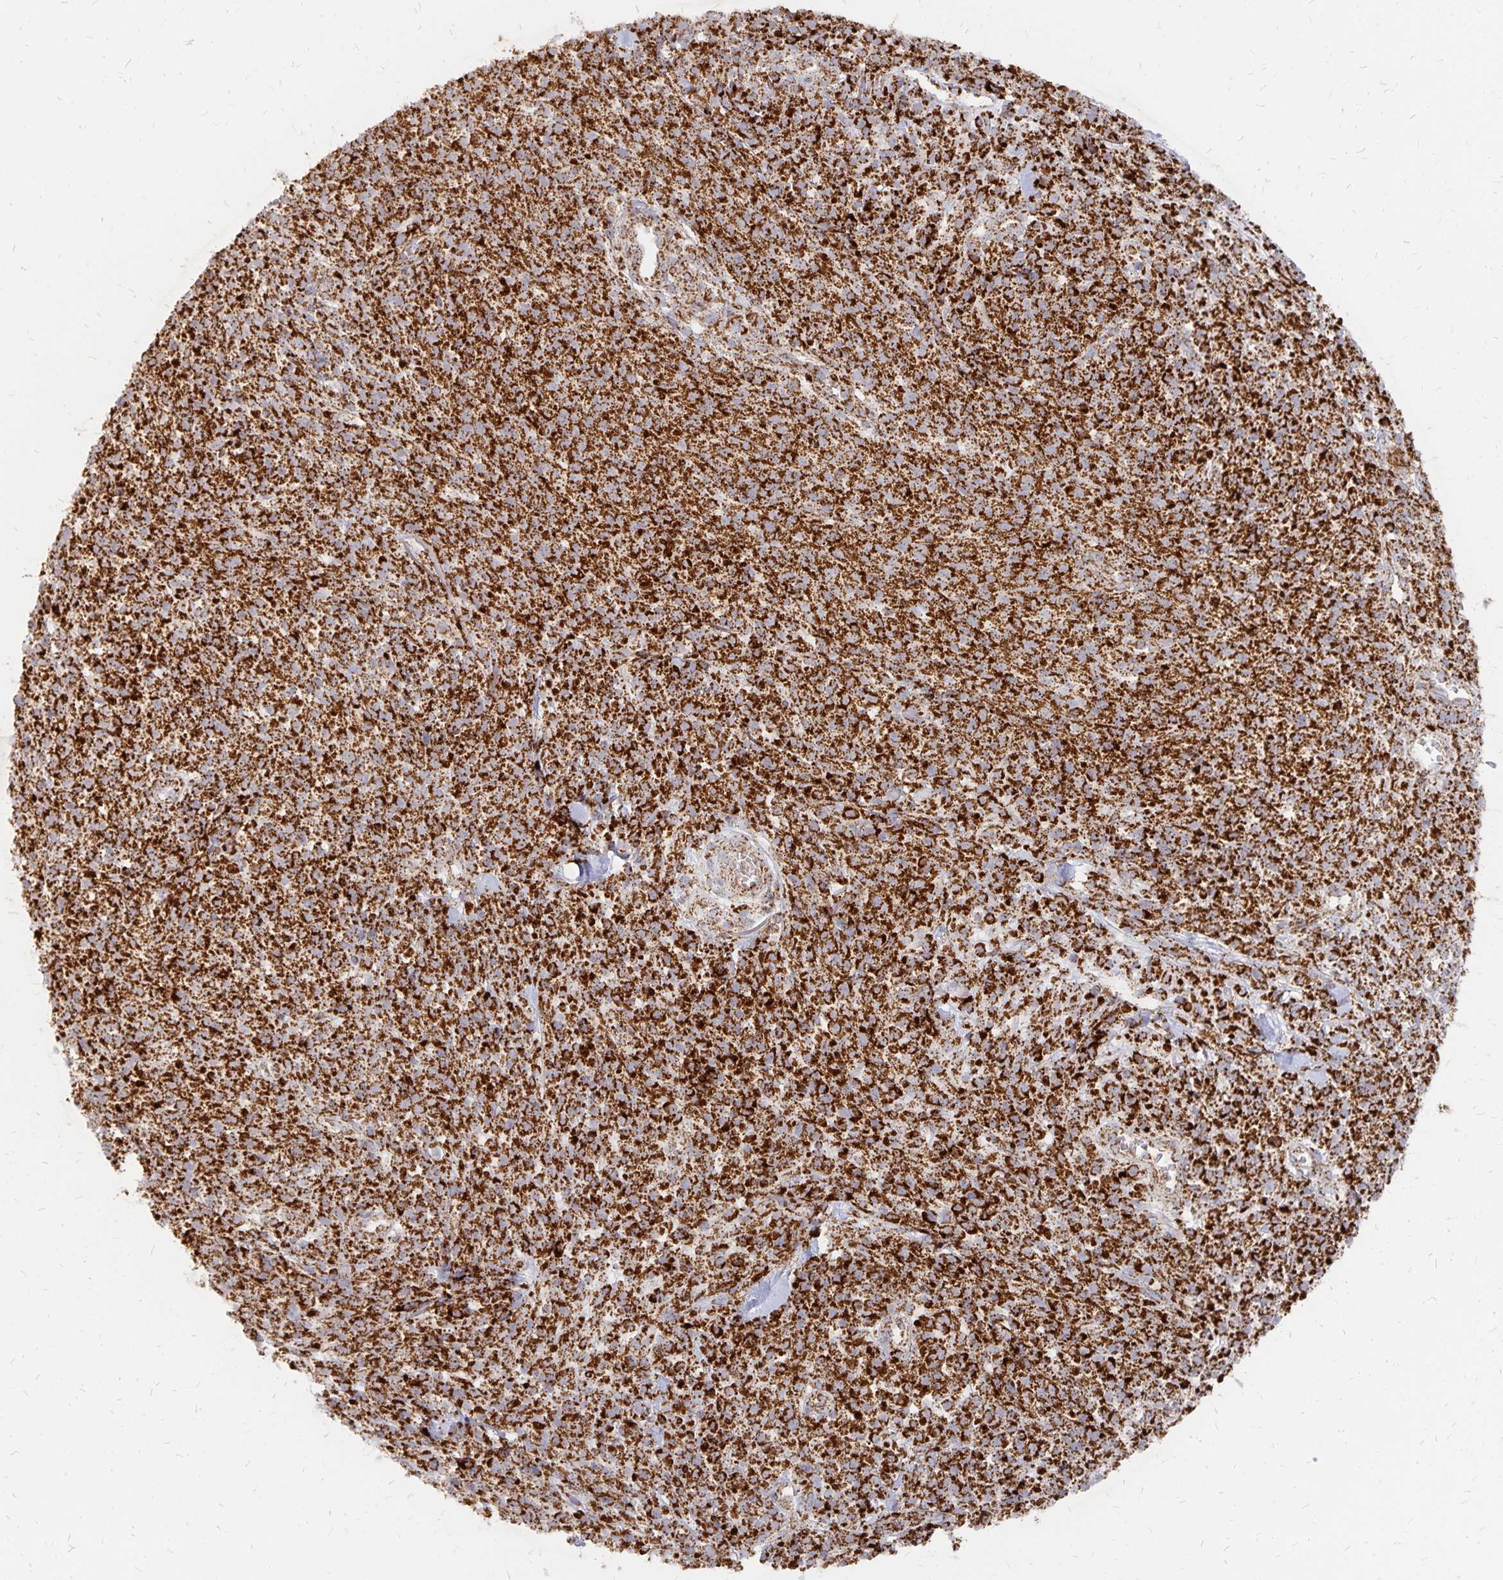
{"staining": {"intensity": "strong", "quantity": ">75%", "location": "cytoplasmic/membranous"}, "tissue": "melanoma", "cell_type": "Tumor cells", "image_type": "cancer", "snomed": [{"axis": "morphology", "description": "Malignant melanoma, NOS"}, {"axis": "topography", "description": "Skin"}, {"axis": "topography", "description": "Skin of trunk"}], "caption": "Malignant melanoma was stained to show a protein in brown. There is high levels of strong cytoplasmic/membranous expression in approximately >75% of tumor cells.", "gene": "STOML2", "patient": {"sex": "male", "age": 74}}